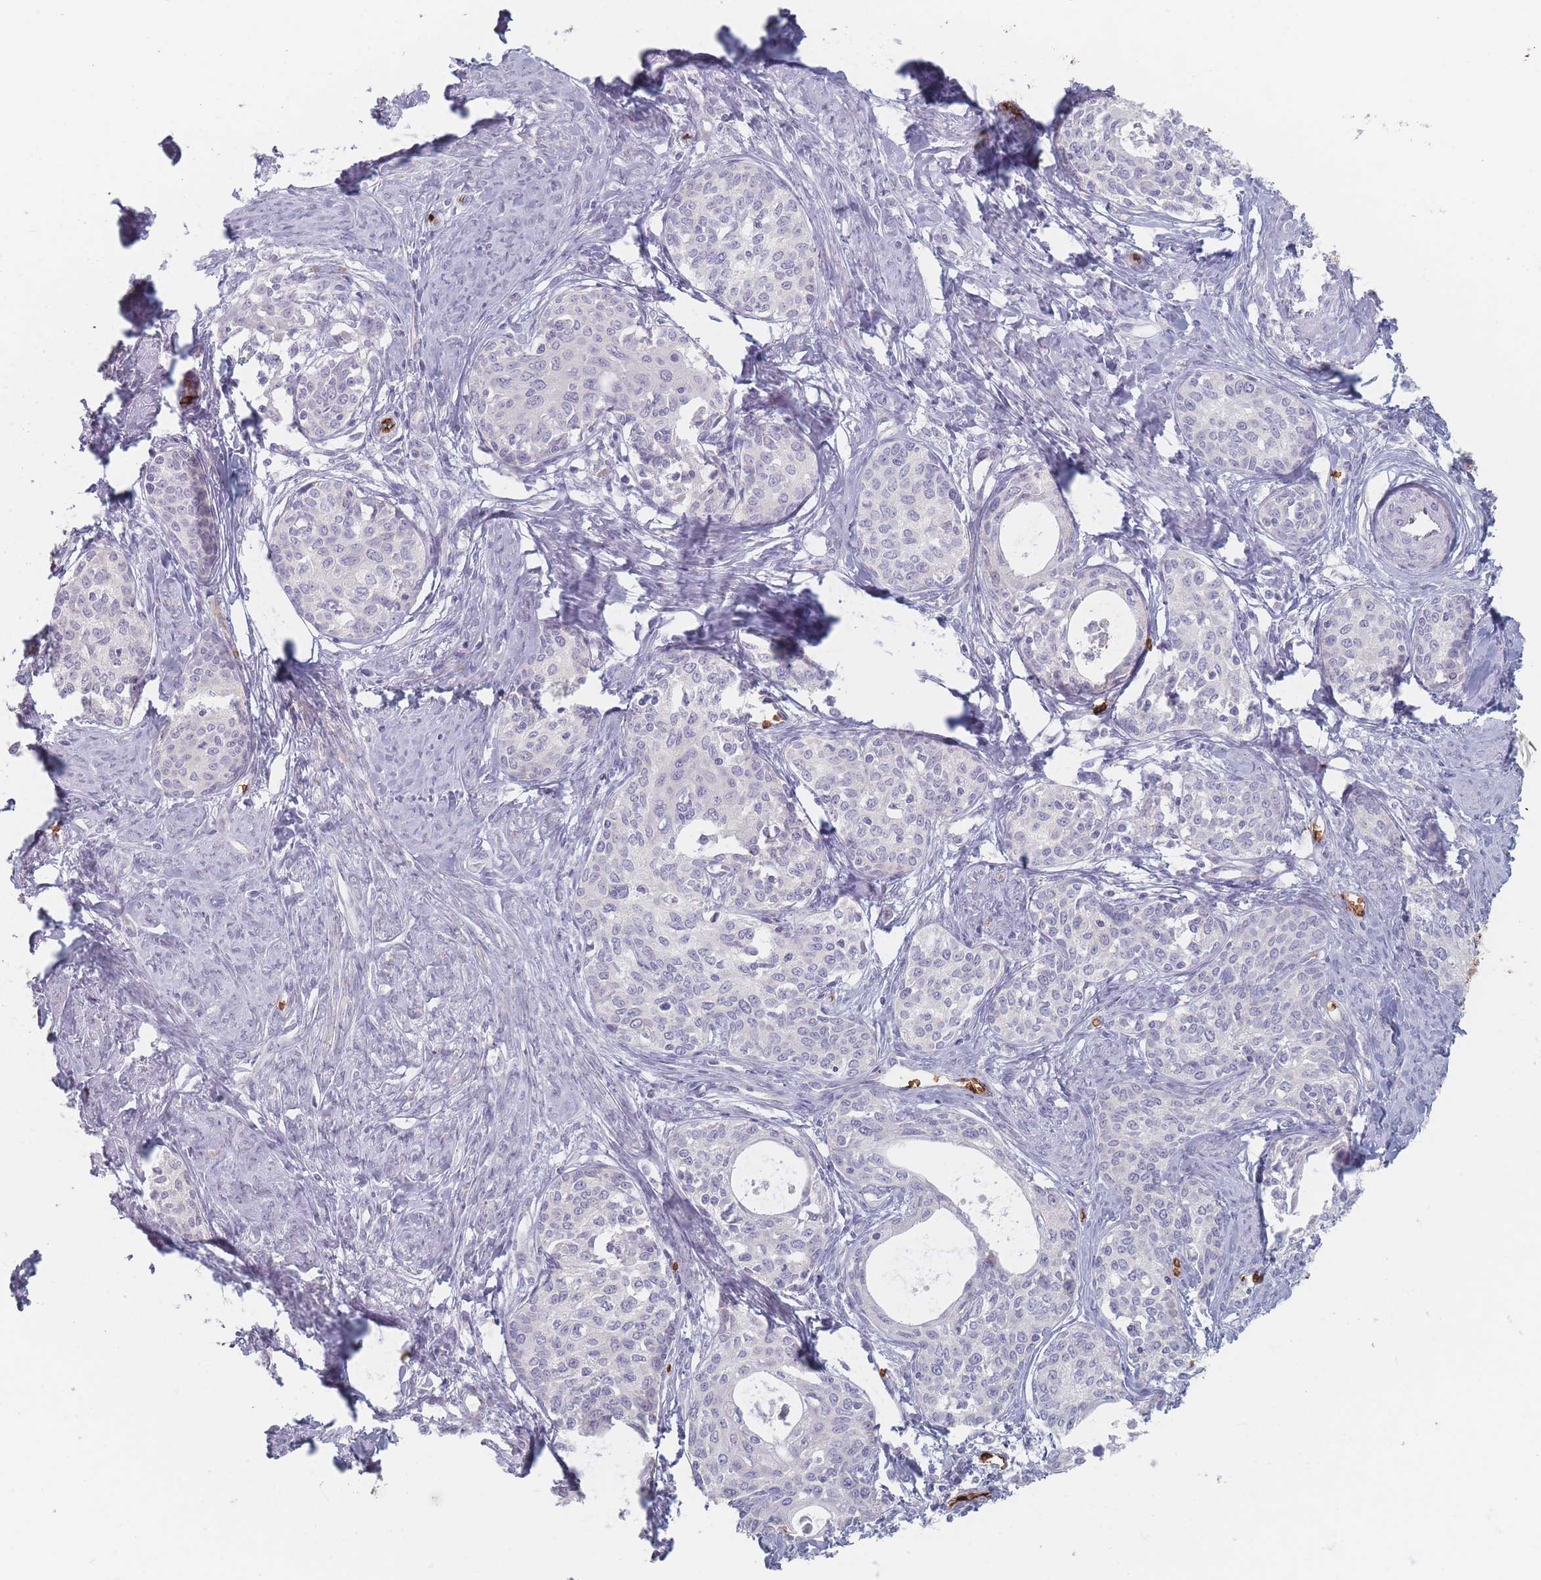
{"staining": {"intensity": "negative", "quantity": "none", "location": "none"}, "tissue": "cervical cancer", "cell_type": "Tumor cells", "image_type": "cancer", "snomed": [{"axis": "morphology", "description": "Squamous cell carcinoma, NOS"}, {"axis": "morphology", "description": "Adenocarcinoma, NOS"}, {"axis": "topography", "description": "Cervix"}], "caption": "A micrograph of cervical cancer stained for a protein shows no brown staining in tumor cells.", "gene": "SLC2A6", "patient": {"sex": "female", "age": 52}}